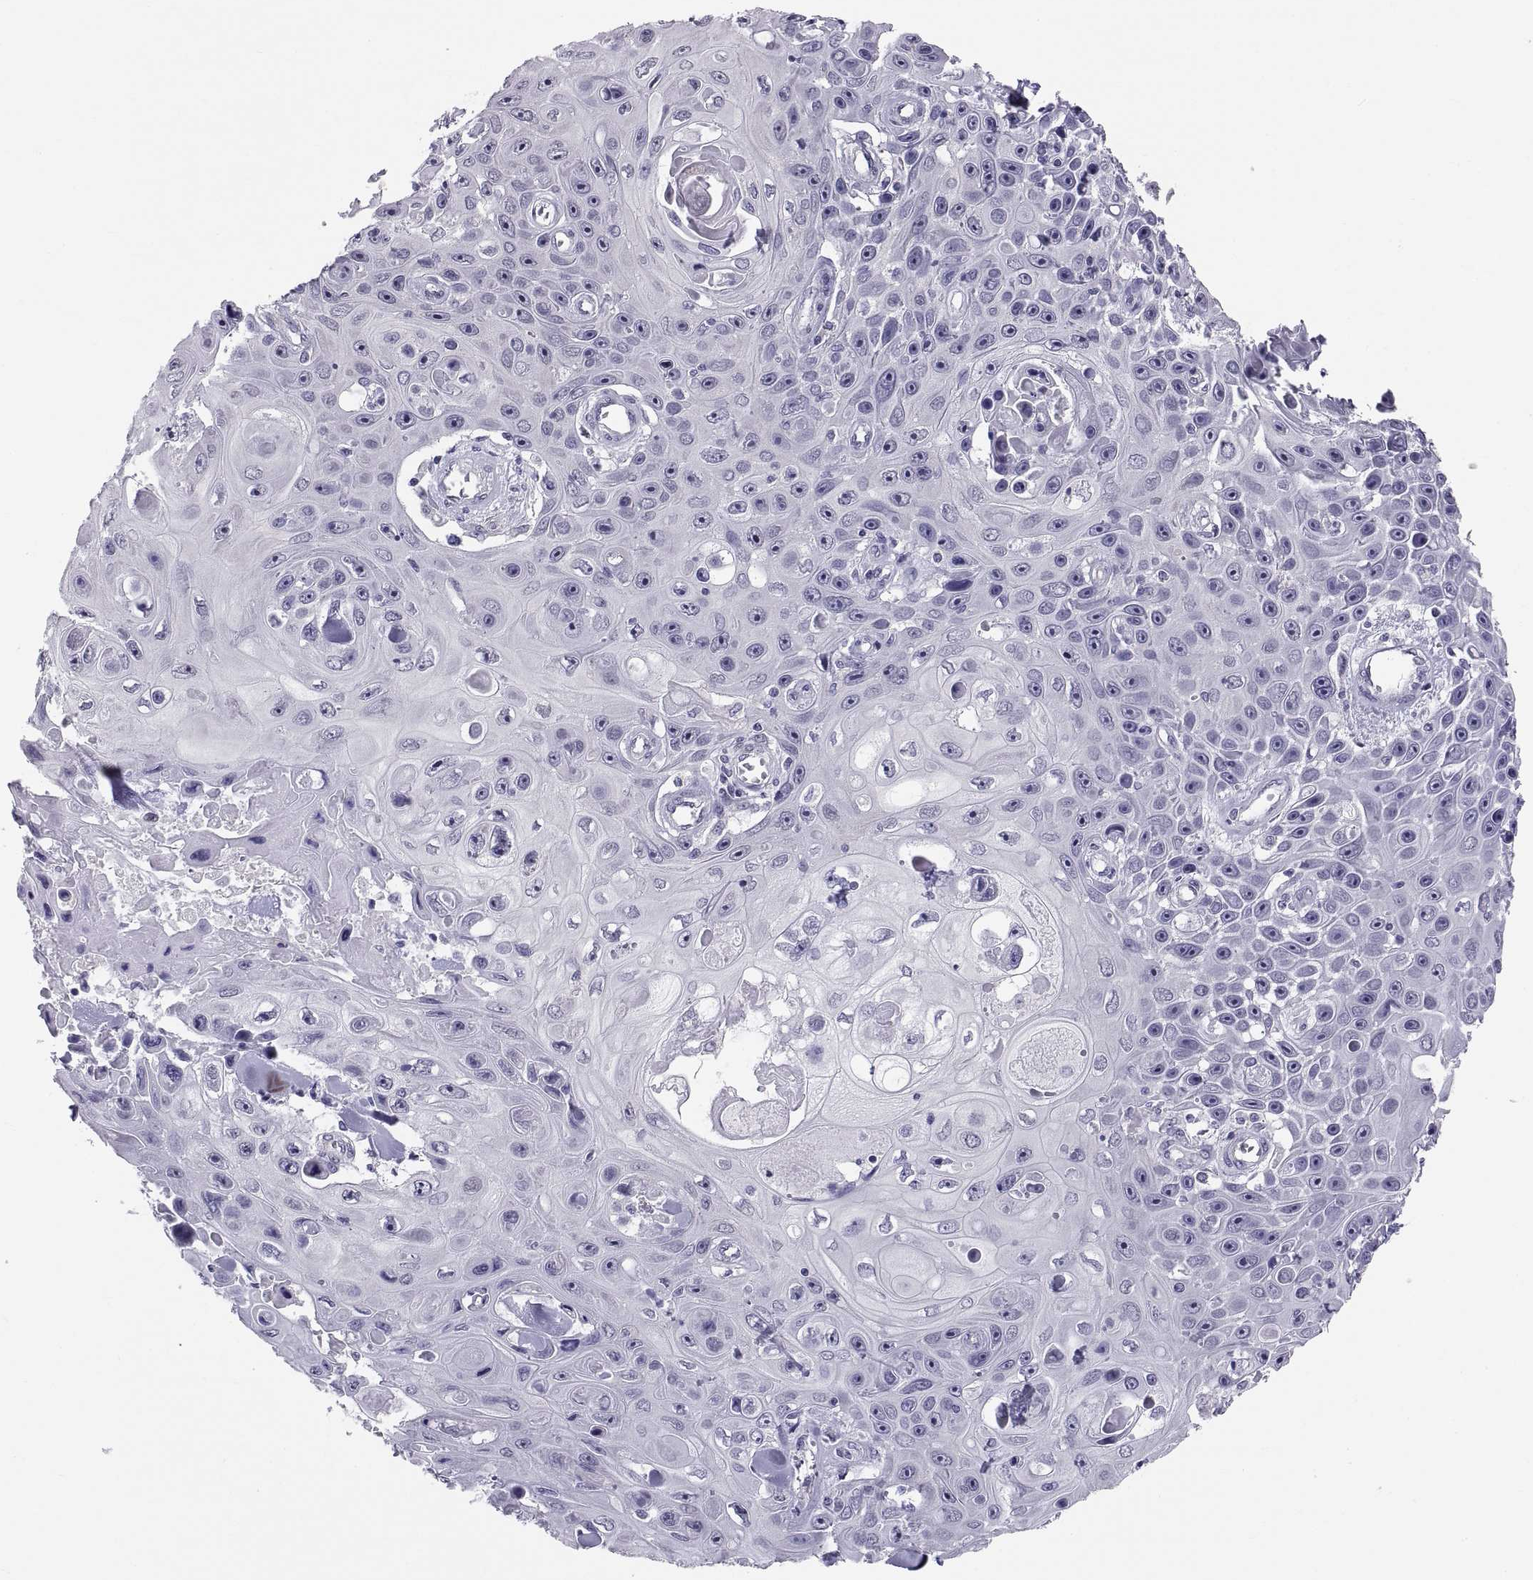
{"staining": {"intensity": "negative", "quantity": "none", "location": "none"}, "tissue": "skin cancer", "cell_type": "Tumor cells", "image_type": "cancer", "snomed": [{"axis": "morphology", "description": "Squamous cell carcinoma, NOS"}, {"axis": "topography", "description": "Skin"}], "caption": "Tumor cells are negative for brown protein staining in skin squamous cell carcinoma. (Brightfield microscopy of DAB (3,3'-diaminobenzidine) immunohistochemistry (IHC) at high magnification).", "gene": "FAM170A", "patient": {"sex": "male", "age": 82}}